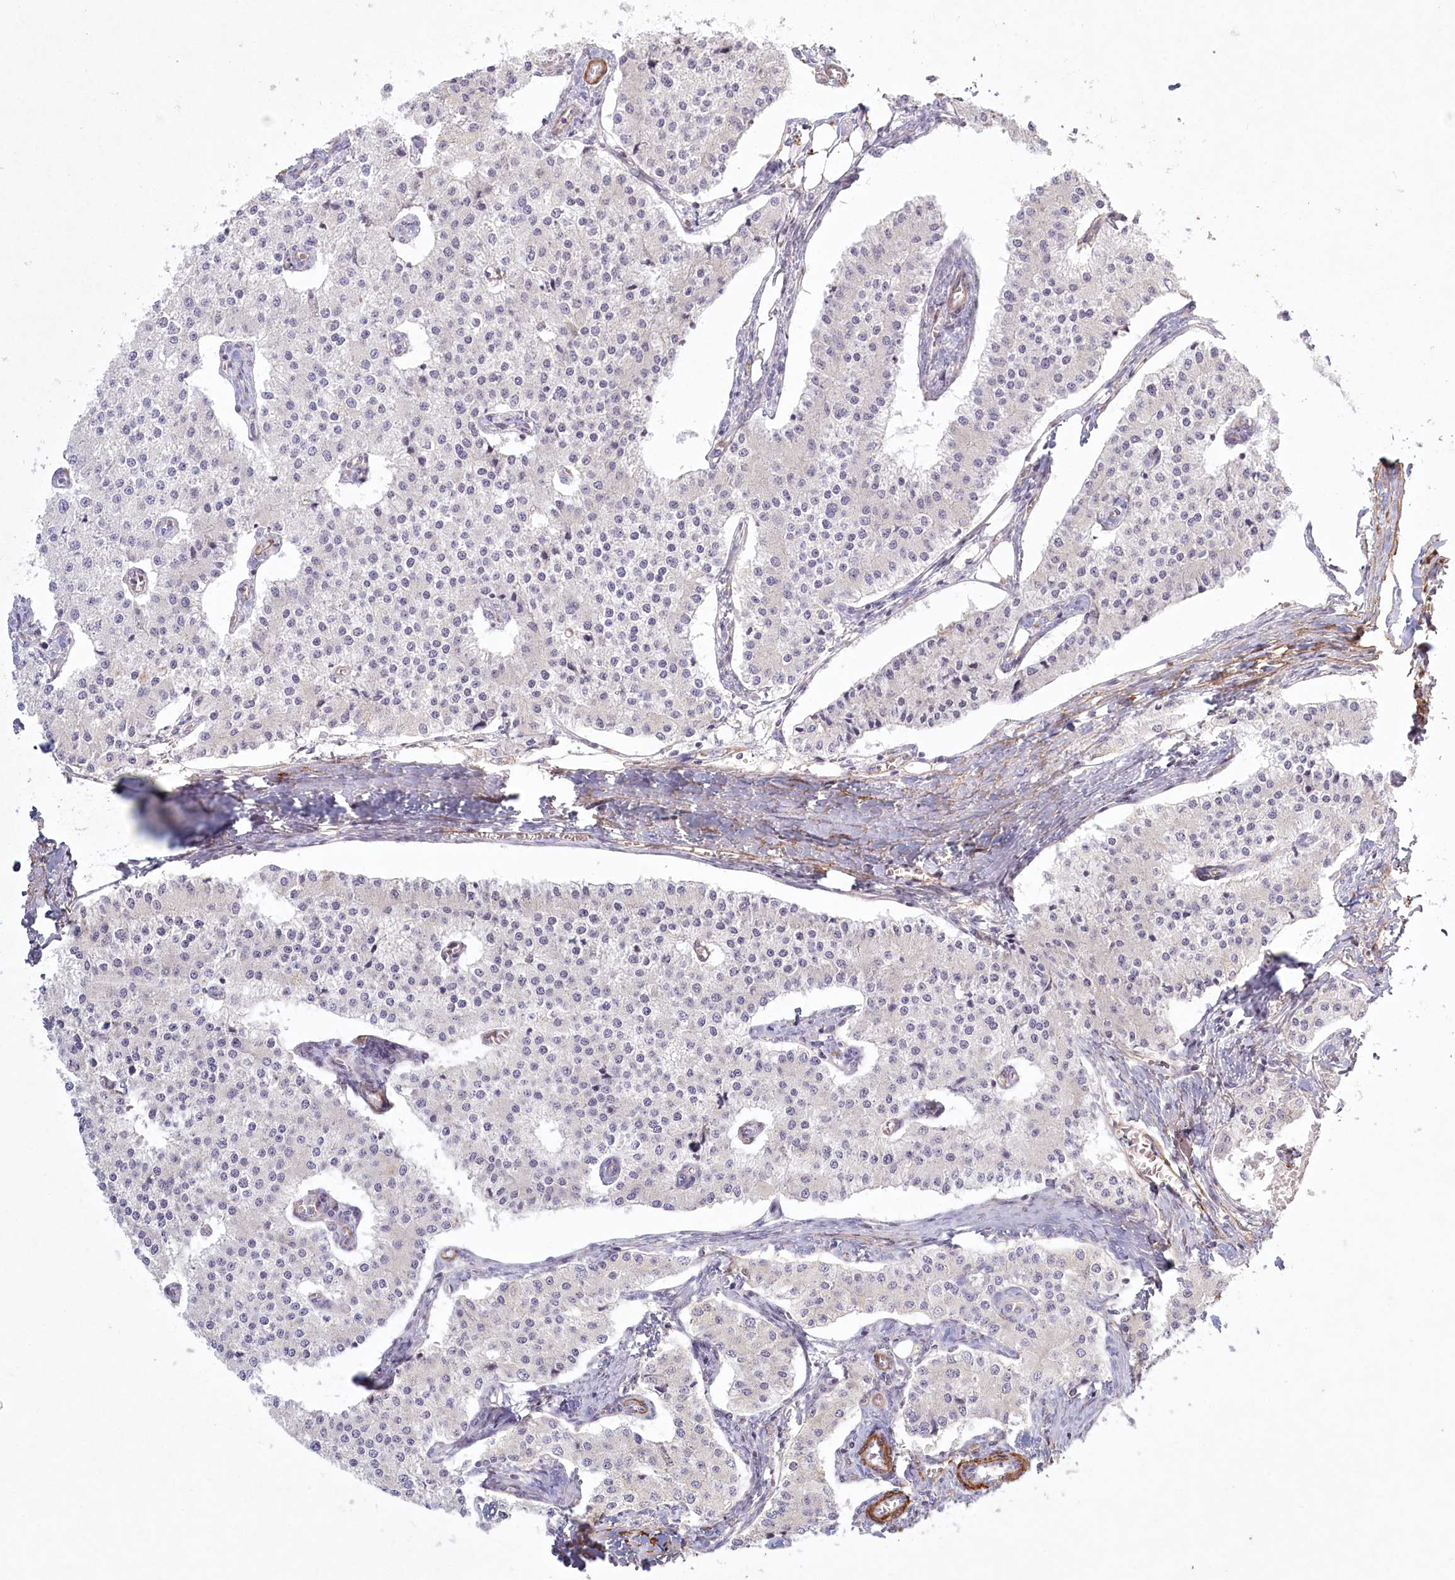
{"staining": {"intensity": "negative", "quantity": "none", "location": "none"}, "tissue": "carcinoid", "cell_type": "Tumor cells", "image_type": "cancer", "snomed": [{"axis": "morphology", "description": "Carcinoid, malignant, NOS"}, {"axis": "topography", "description": "Colon"}], "caption": "Tumor cells show no significant protein staining in carcinoid.", "gene": "INPP4B", "patient": {"sex": "female", "age": 52}}